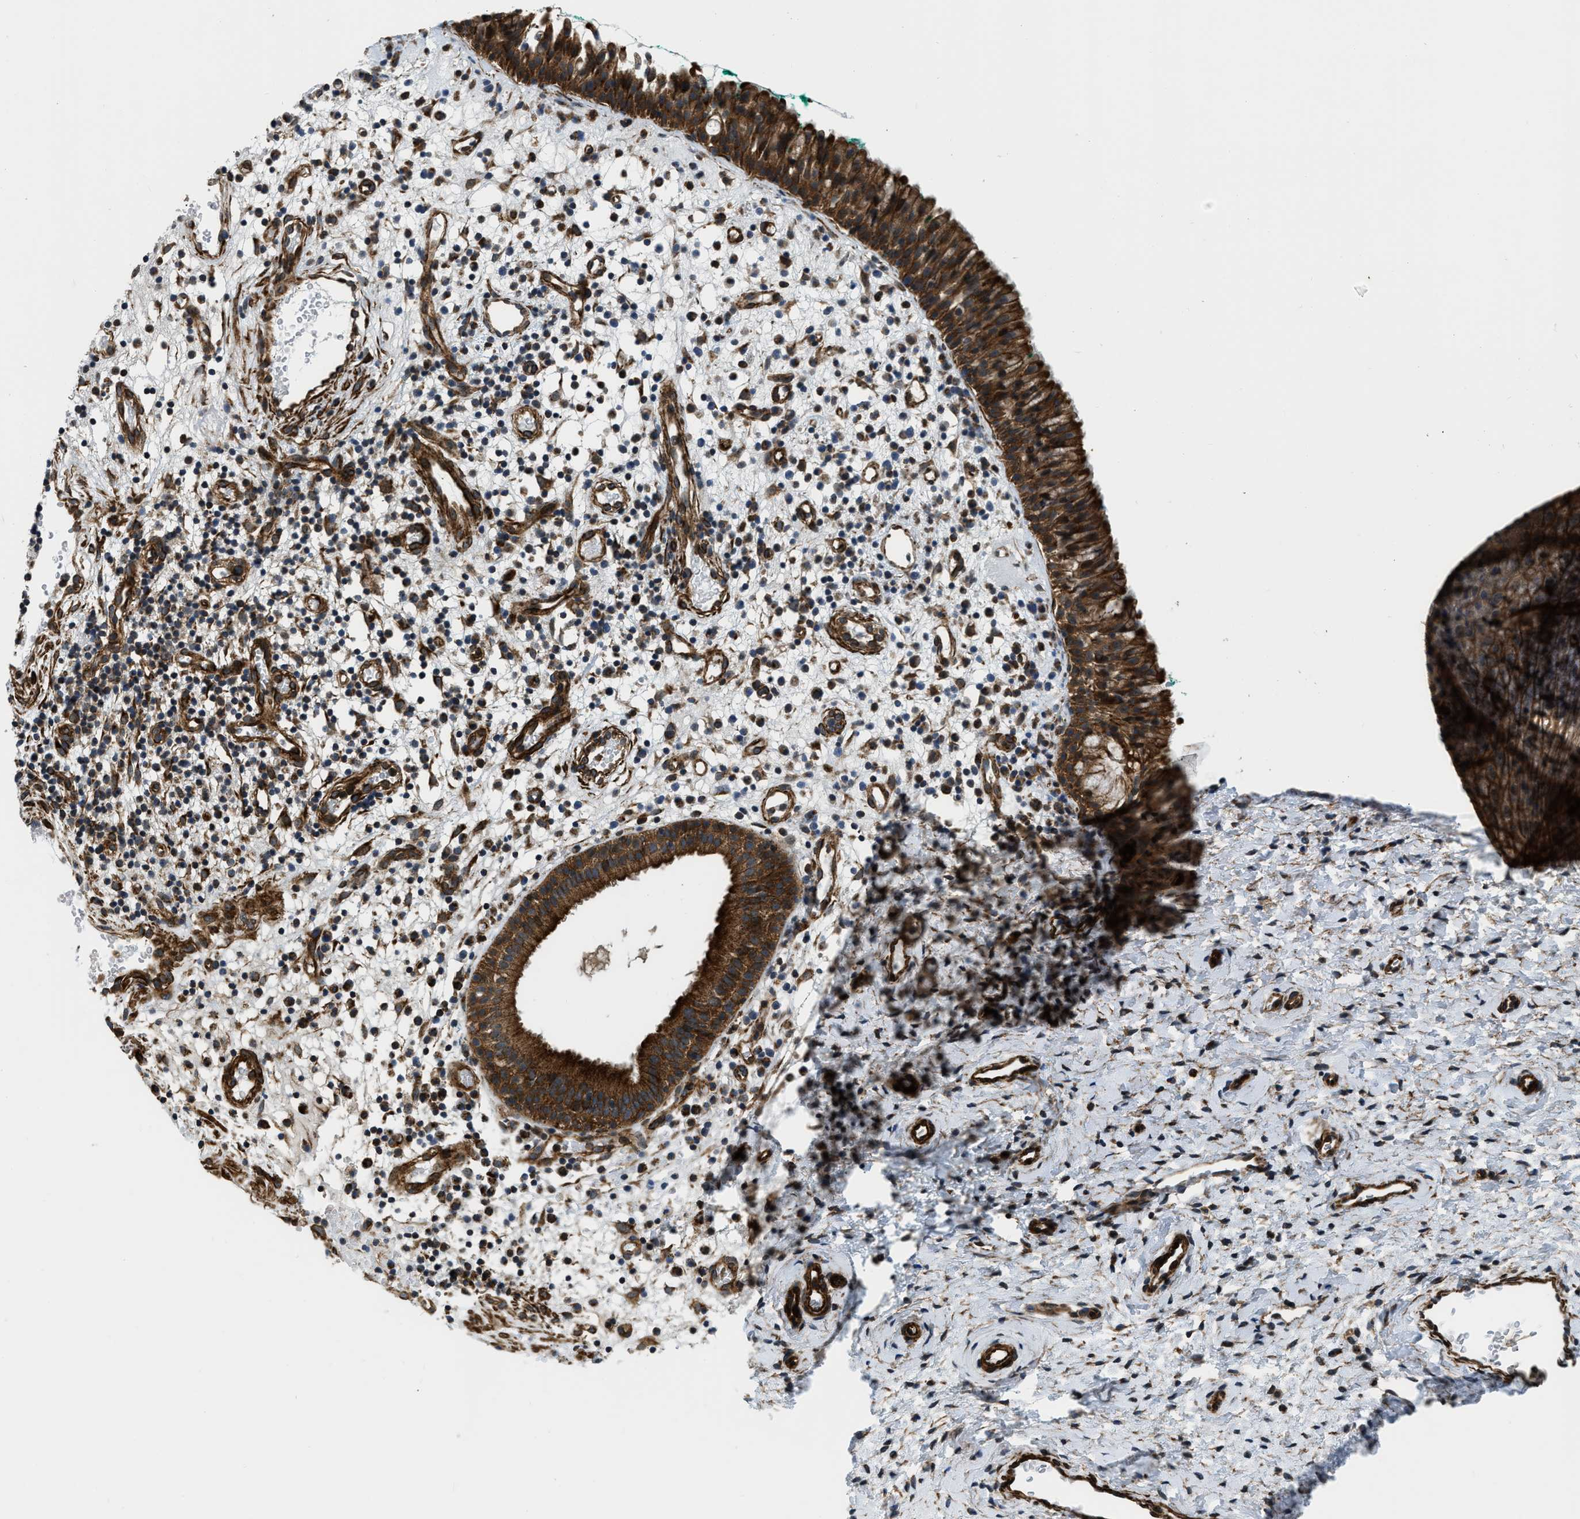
{"staining": {"intensity": "strong", "quantity": ">75%", "location": "cytoplasmic/membranous"}, "tissue": "nasopharynx", "cell_type": "Respiratory epithelial cells", "image_type": "normal", "snomed": [{"axis": "morphology", "description": "Normal tissue, NOS"}, {"axis": "morphology", "description": "Basal cell carcinoma"}, {"axis": "topography", "description": "Cartilage tissue"}, {"axis": "topography", "description": "Nasopharynx"}, {"axis": "topography", "description": "Oral tissue"}], "caption": "Immunohistochemical staining of unremarkable human nasopharynx reveals >75% levels of strong cytoplasmic/membranous protein expression in about >75% of respiratory epithelial cells. The protein of interest is shown in brown color, while the nuclei are stained blue.", "gene": "GSDME", "patient": {"sex": "female", "age": 77}}